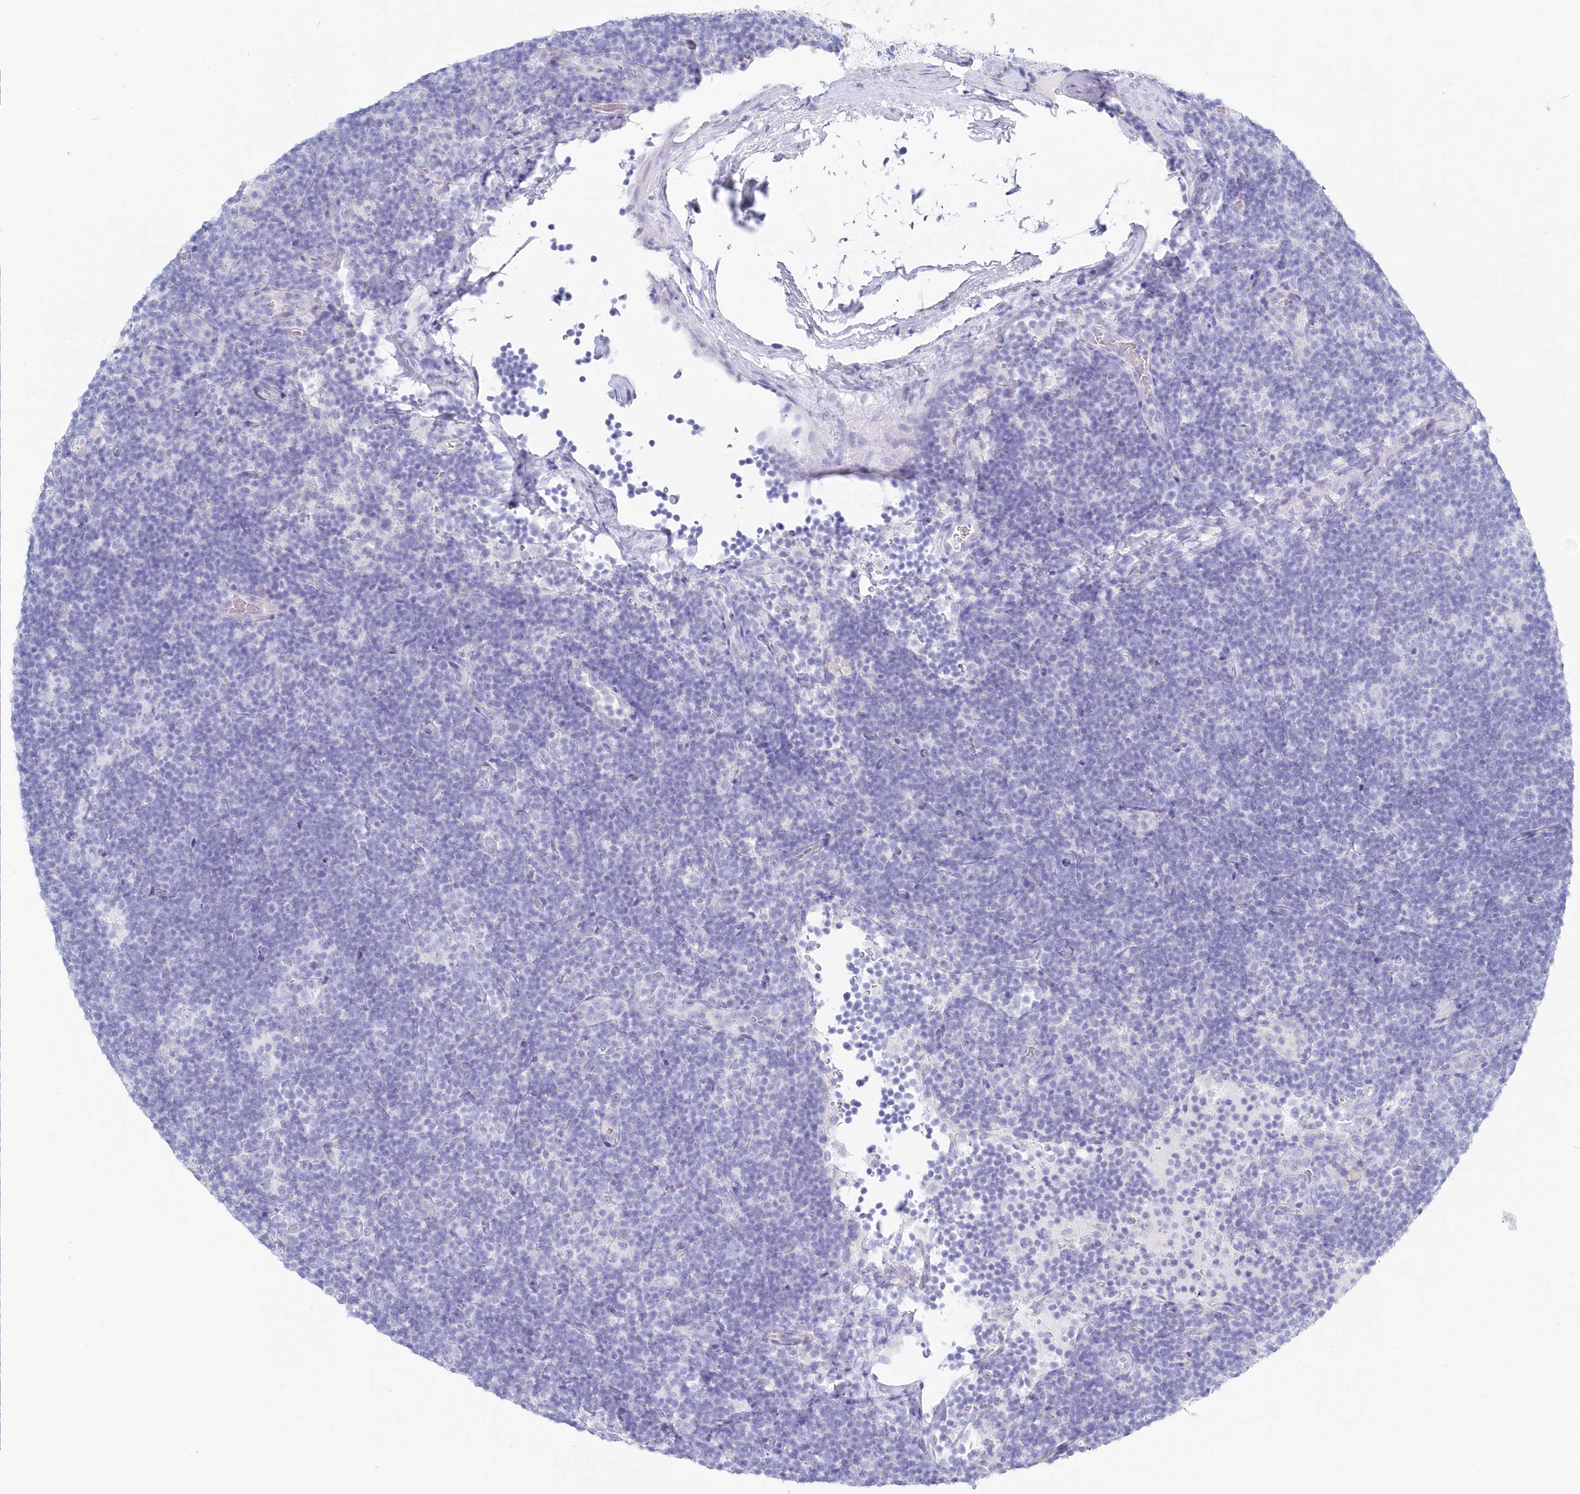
{"staining": {"intensity": "negative", "quantity": "none", "location": "none"}, "tissue": "lymphoma", "cell_type": "Tumor cells", "image_type": "cancer", "snomed": [{"axis": "morphology", "description": "Hodgkin's disease, NOS"}, {"axis": "topography", "description": "Lymph node"}], "caption": "Protein analysis of Hodgkin's disease shows no significant expression in tumor cells. (DAB immunohistochemistry (IHC) with hematoxylin counter stain).", "gene": "CSNK1G2", "patient": {"sex": "female", "age": 57}}